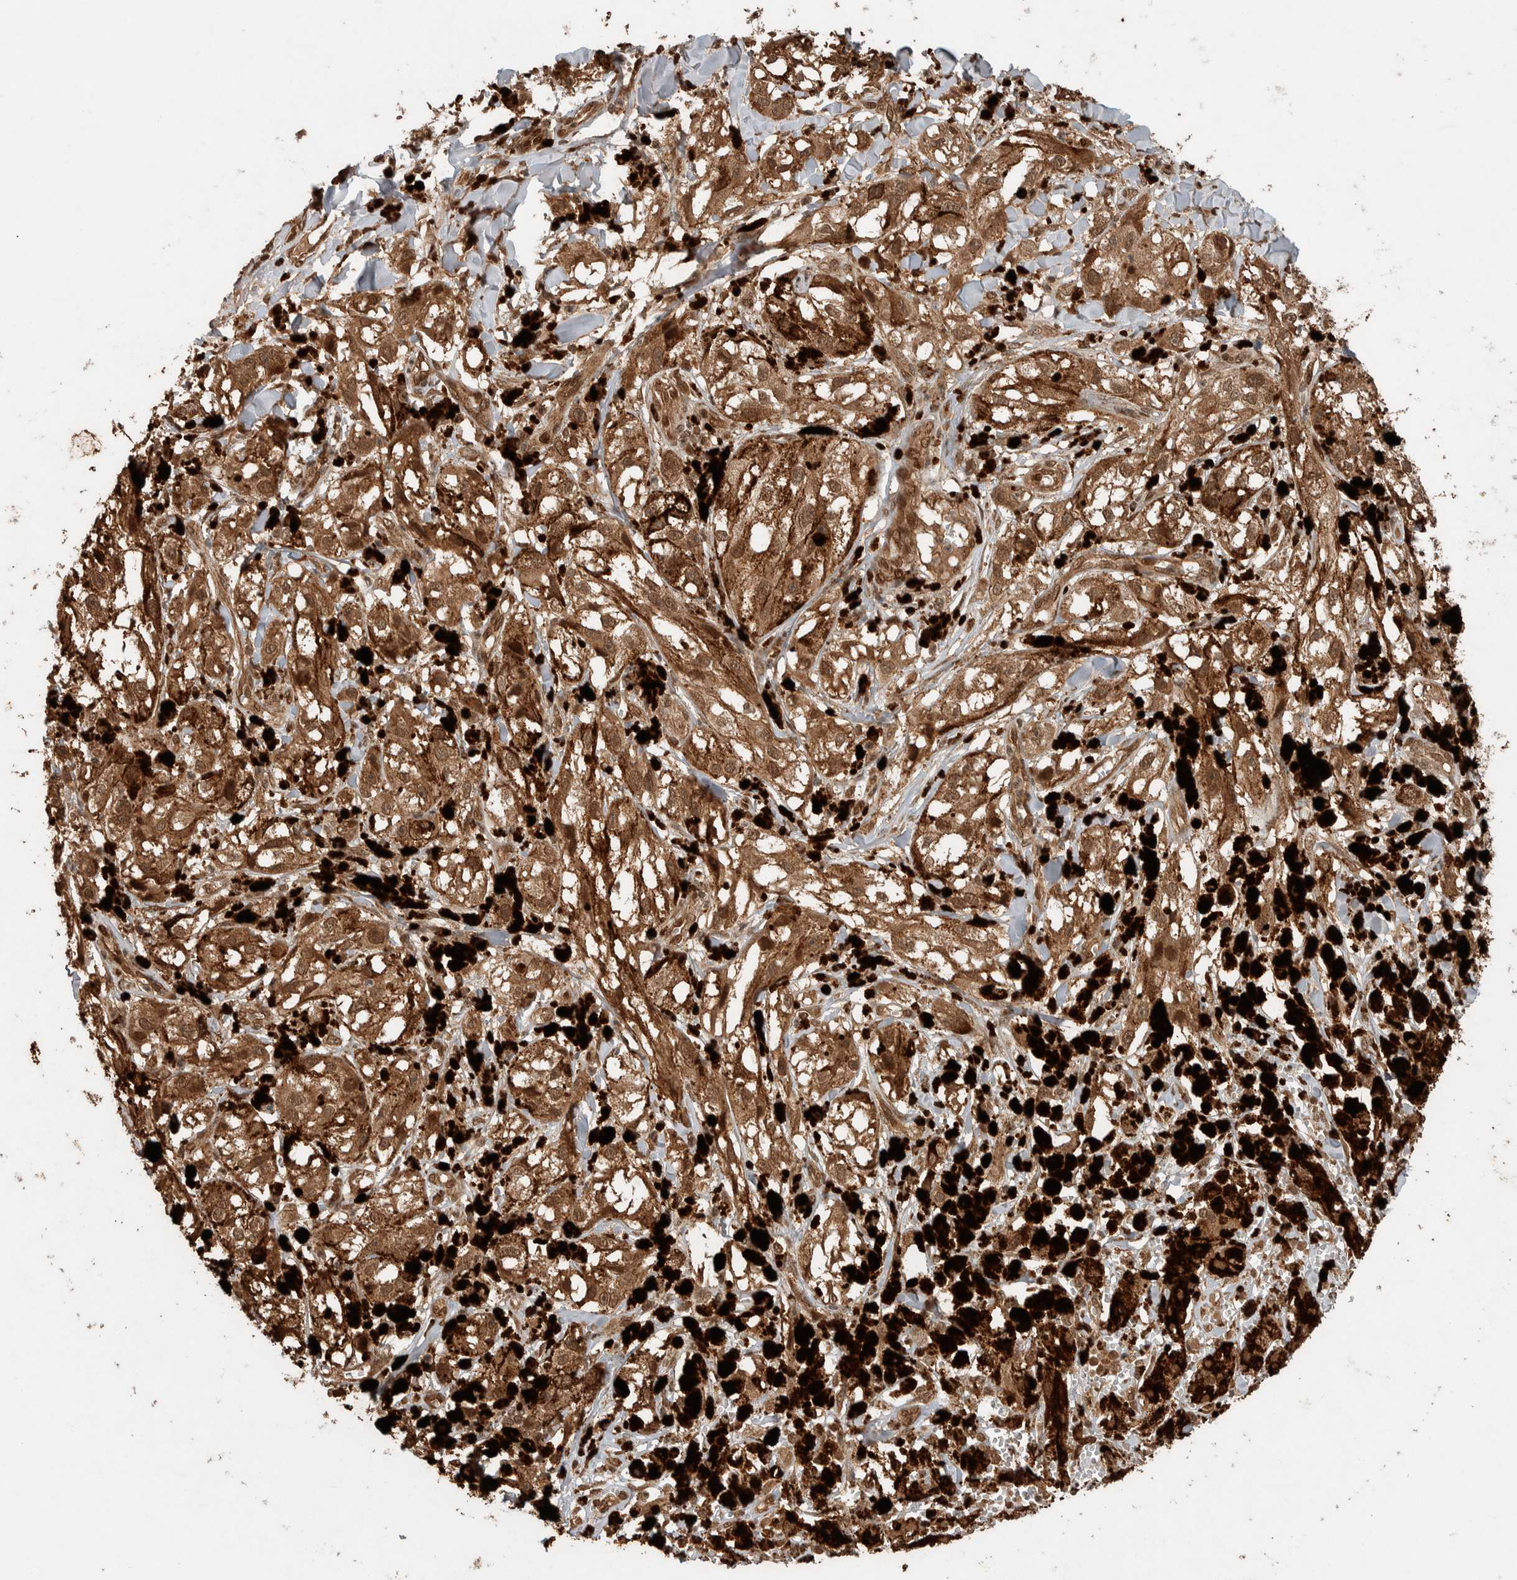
{"staining": {"intensity": "moderate", "quantity": ">75%", "location": "cytoplasmic/membranous"}, "tissue": "melanoma", "cell_type": "Tumor cells", "image_type": "cancer", "snomed": [{"axis": "morphology", "description": "Malignant melanoma, NOS"}, {"axis": "topography", "description": "Skin"}], "caption": "Malignant melanoma stained with a brown dye demonstrates moderate cytoplasmic/membranous positive expression in approximately >75% of tumor cells.", "gene": "CNTROB", "patient": {"sex": "male", "age": 88}}